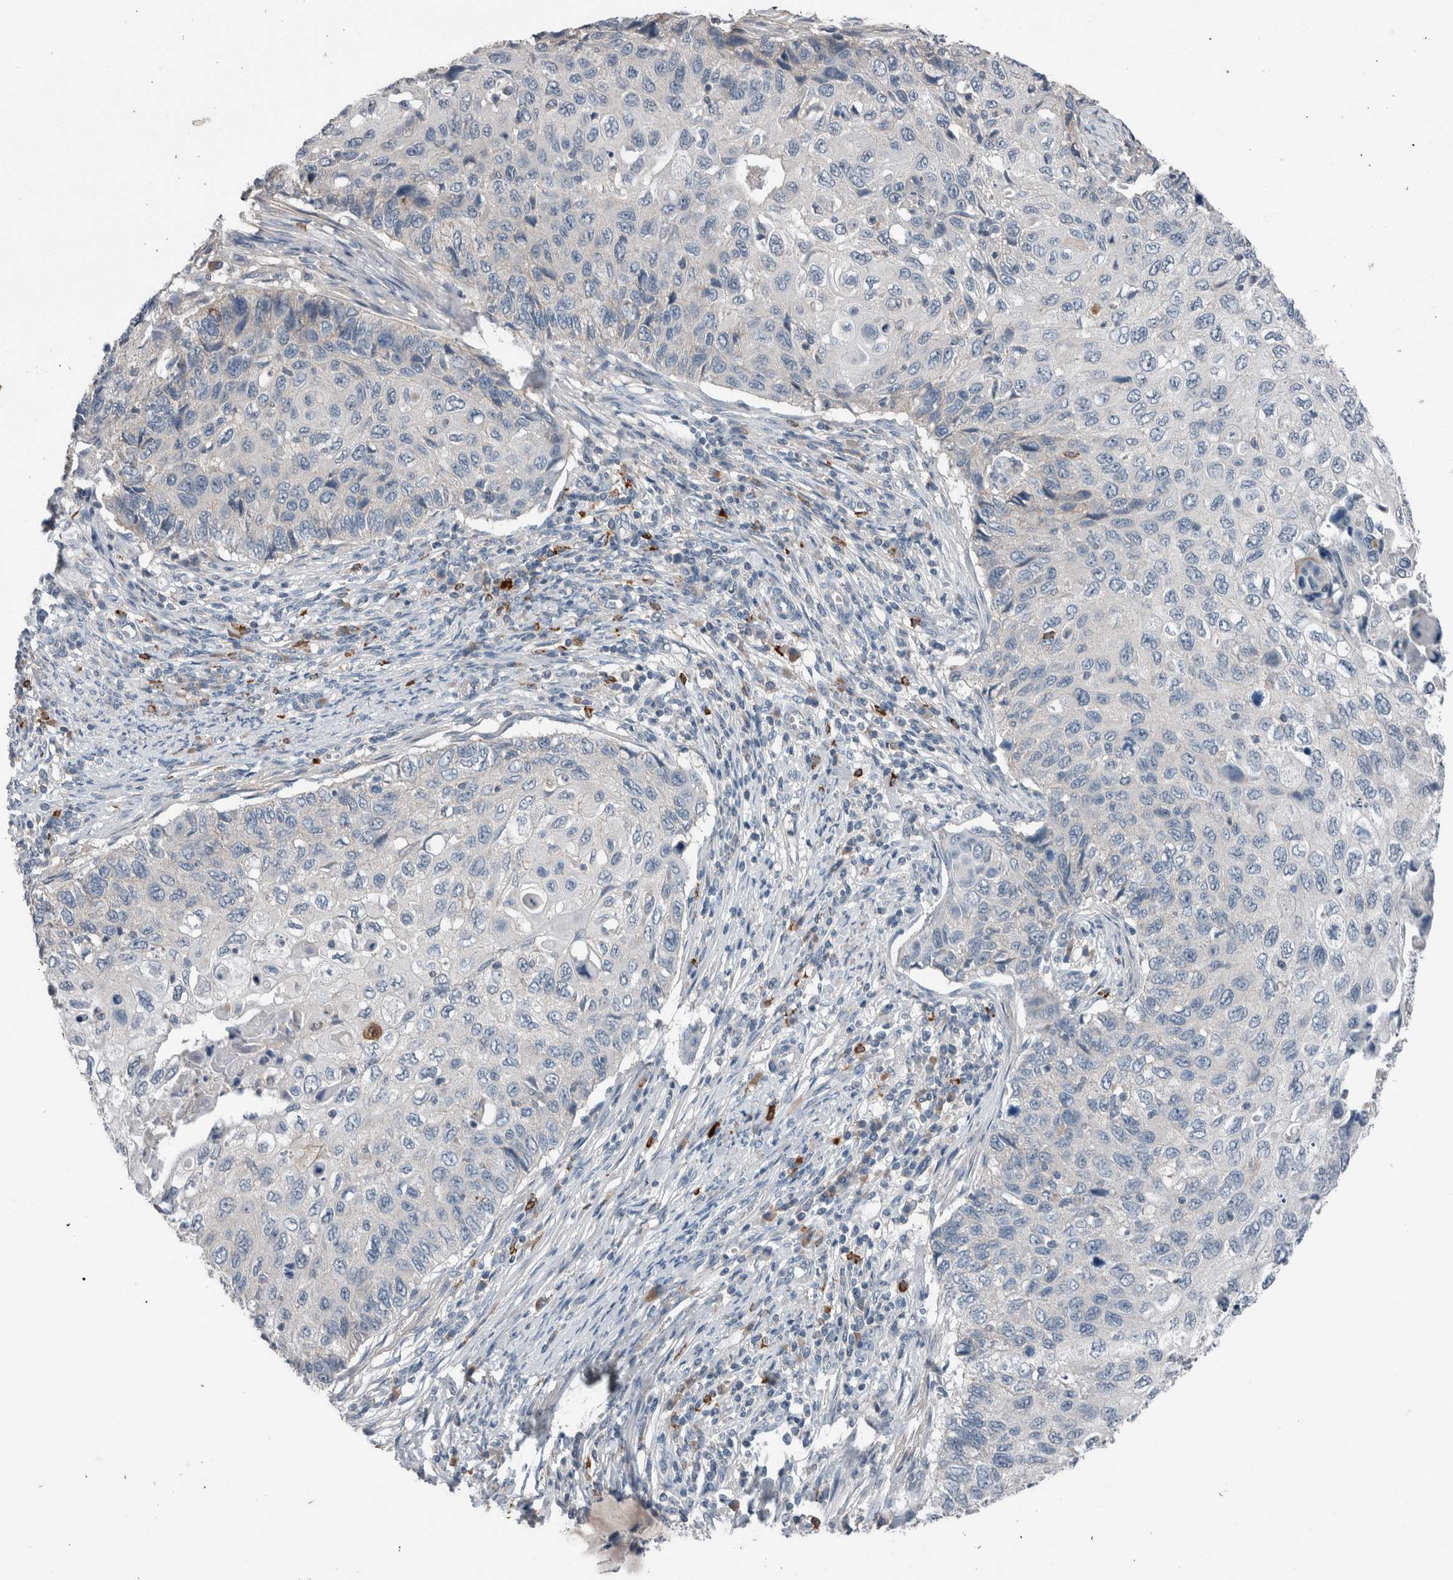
{"staining": {"intensity": "negative", "quantity": "none", "location": "none"}, "tissue": "cervical cancer", "cell_type": "Tumor cells", "image_type": "cancer", "snomed": [{"axis": "morphology", "description": "Squamous cell carcinoma, NOS"}, {"axis": "topography", "description": "Cervix"}], "caption": "This is an immunohistochemistry (IHC) micrograph of human cervical cancer. There is no staining in tumor cells.", "gene": "CRNN", "patient": {"sex": "female", "age": 70}}